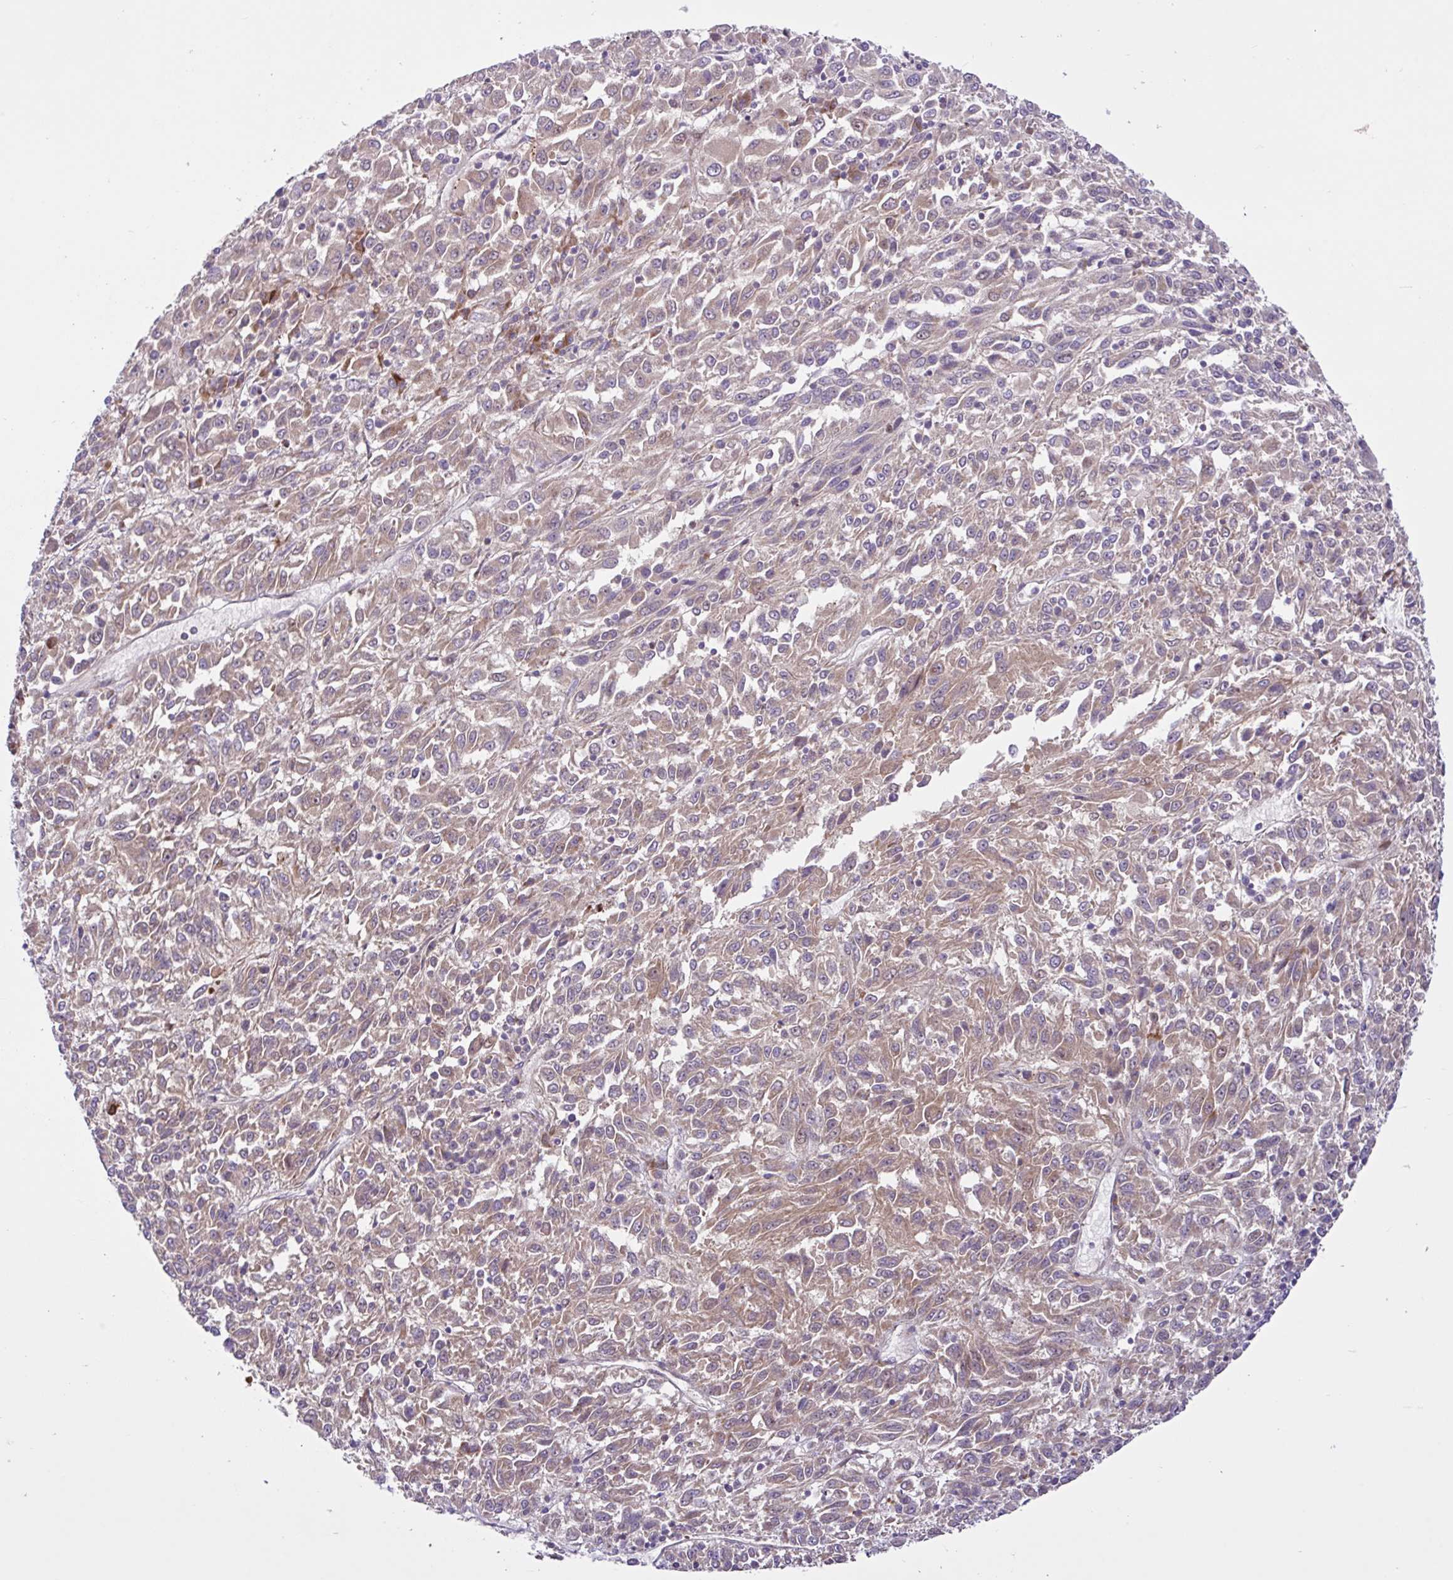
{"staining": {"intensity": "weak", "quantity": ">75%", "location": "cytoplasmic/membranous"}, "tissue": "melanoma", "cell_type": "Tumor cells", "image_type": "cancer", "snomed": [{"axis": "morphology", "description": "Malignant melanoma, Metastatic site"}, {"axis": "topography", "description": "Lung"}], "caption": "A histopathology image of malignant melanoma (metastatic site) stained for a protein shows weak cytoplasmic/membranous brown staining in tumor cells.", "gene": "NTPCR", "patient": {"sex": "male", "age": 64}}